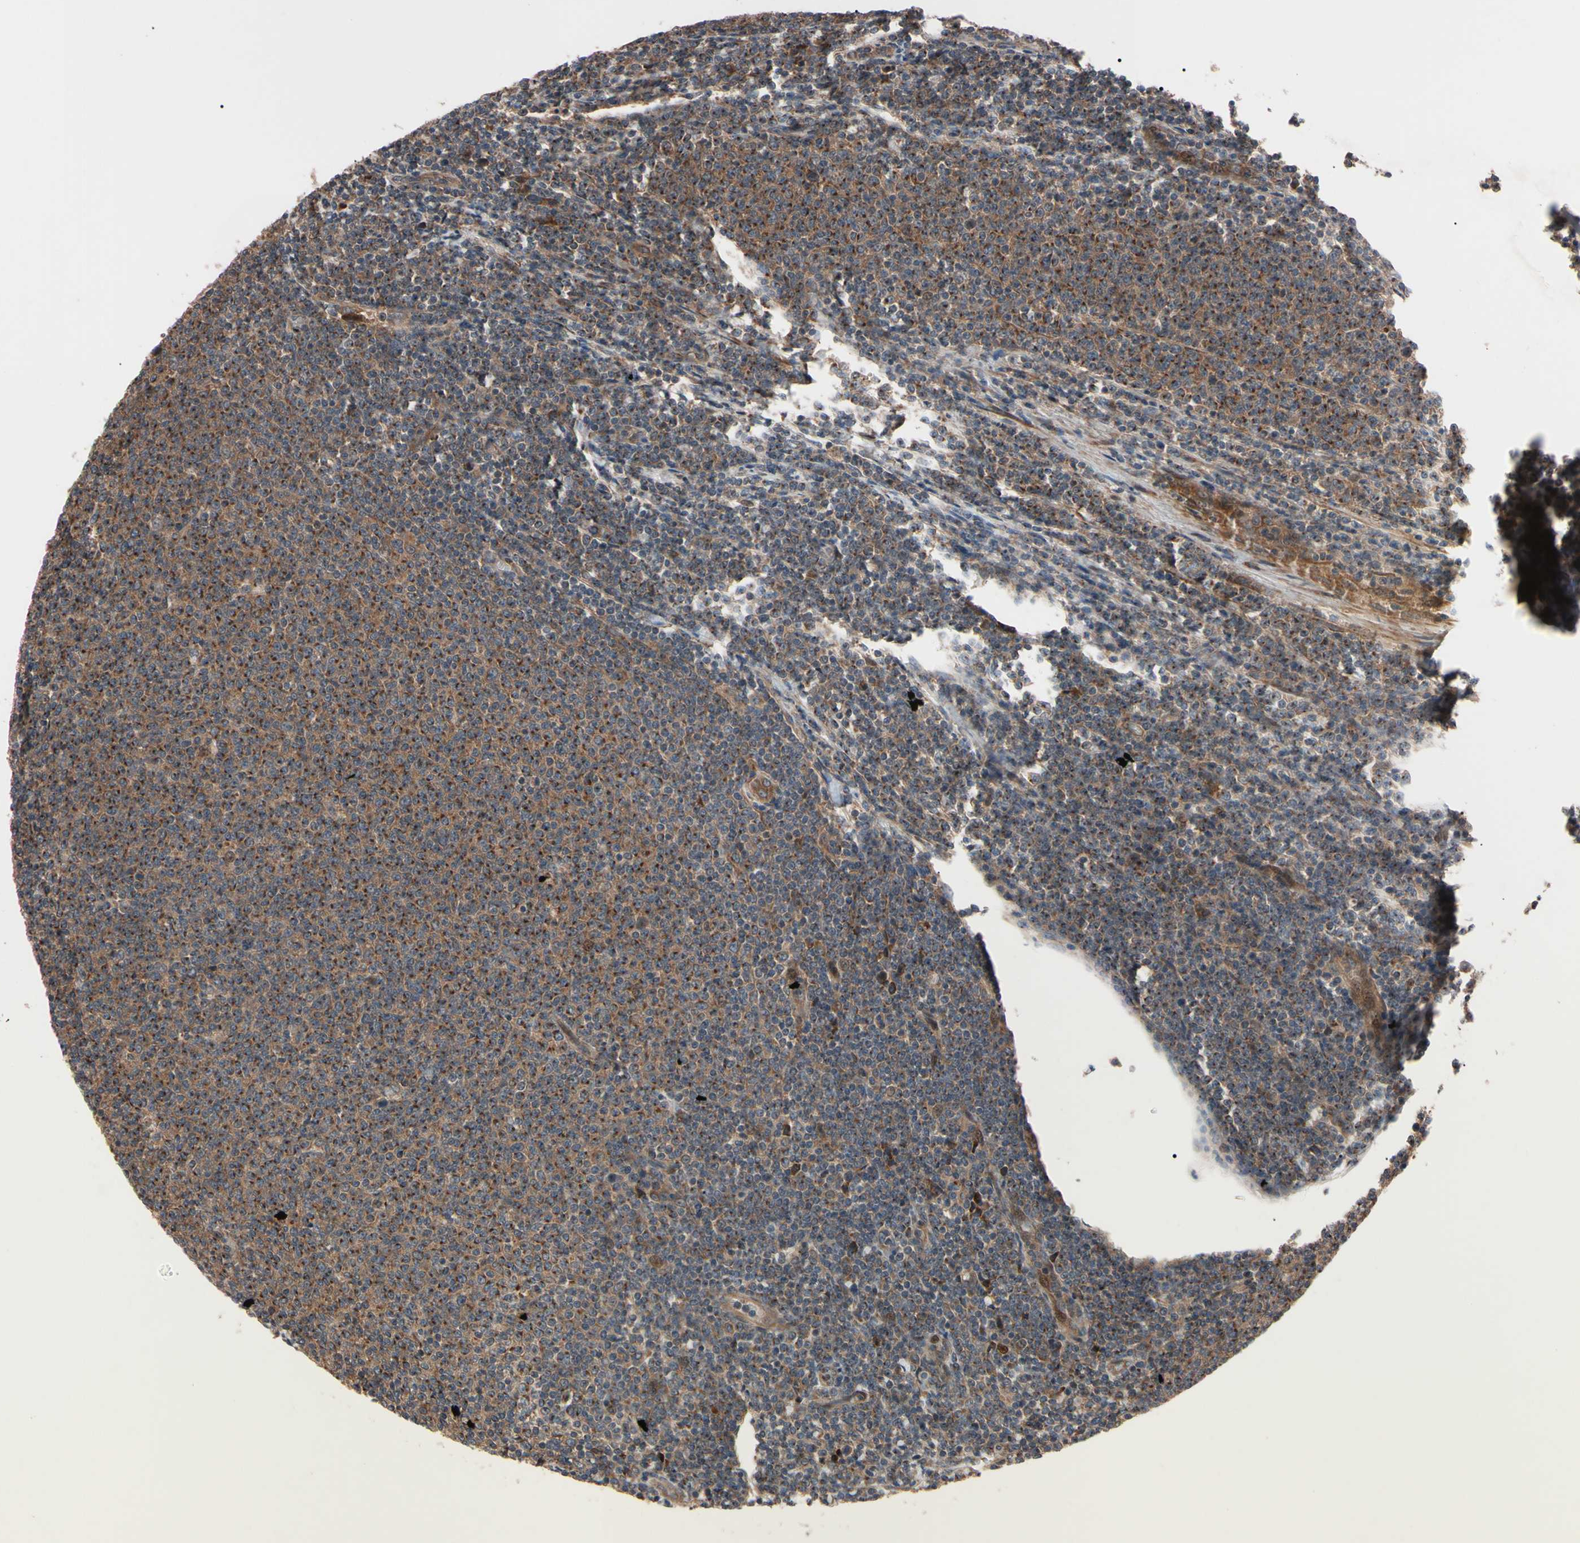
{"staining": {"intensity": "strong", "quantity": ">75%", "location": "cytoplasmic/membranous"}, "tissue": "lymphoma", "cell_type": "Tumor cells", "image_type": "cancer", "snomed": [{"axis": "morphology", "description": "Malignant lymphoma, non-Hodgkin's type, Low grade"}, {"axis": "topography", "description": "Lymph node"}], "caption": "Malignant lymphoma, non-Hodgkin's type (low-grade) stained with immunohistochemistry (IHC) exhibits strong cytoplasmic/membranous positivity in approximately >75% of tumor cells.", "gene": "GUCY1B1", "patient": {"sex": "male", "age": 66}}